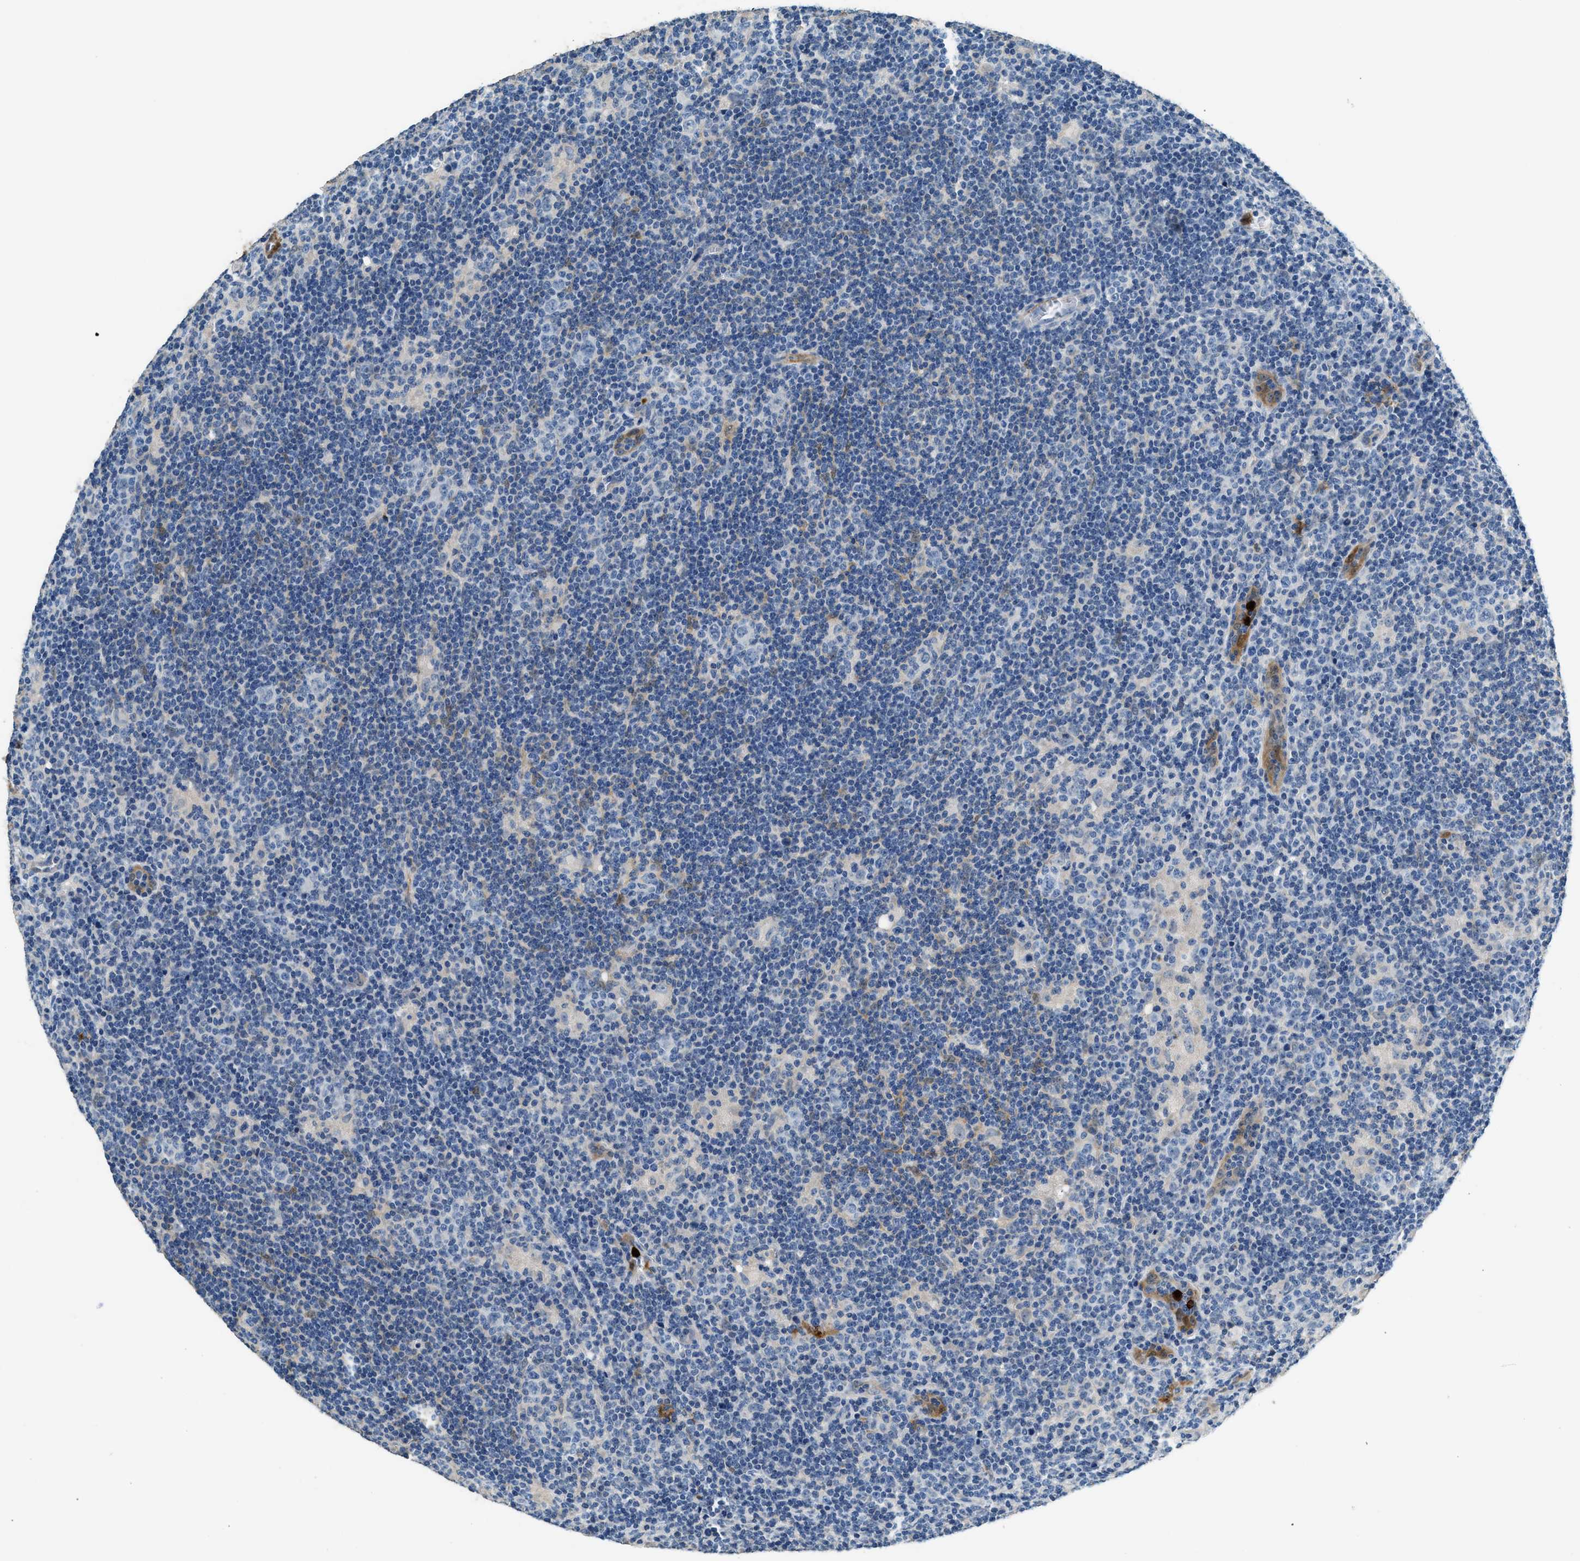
{"staining": {"intensity": "negative", "quantity": "none", "location": "none"}, "tissue": "lymphoma", "cell_type": "Tumor cells", "image_type": "cancer", "snomed": [{"axis": "morphology", "description": "Hodgkin's disease, NOS"}, {"axis": "topography", "description": "Lymph node"}], "caption": "Tumor cells show no significant protein positivity in Hodgkin's disease. The staining was performed using DAB (3,3'-diaminobenzidine) to visualize the protein expression in brown, while the nuclei were stained in blue with hematoxylin (Magnification: 20x).", "gene": "ANXA3", "patient": {"sex": "female", "age": 57}}